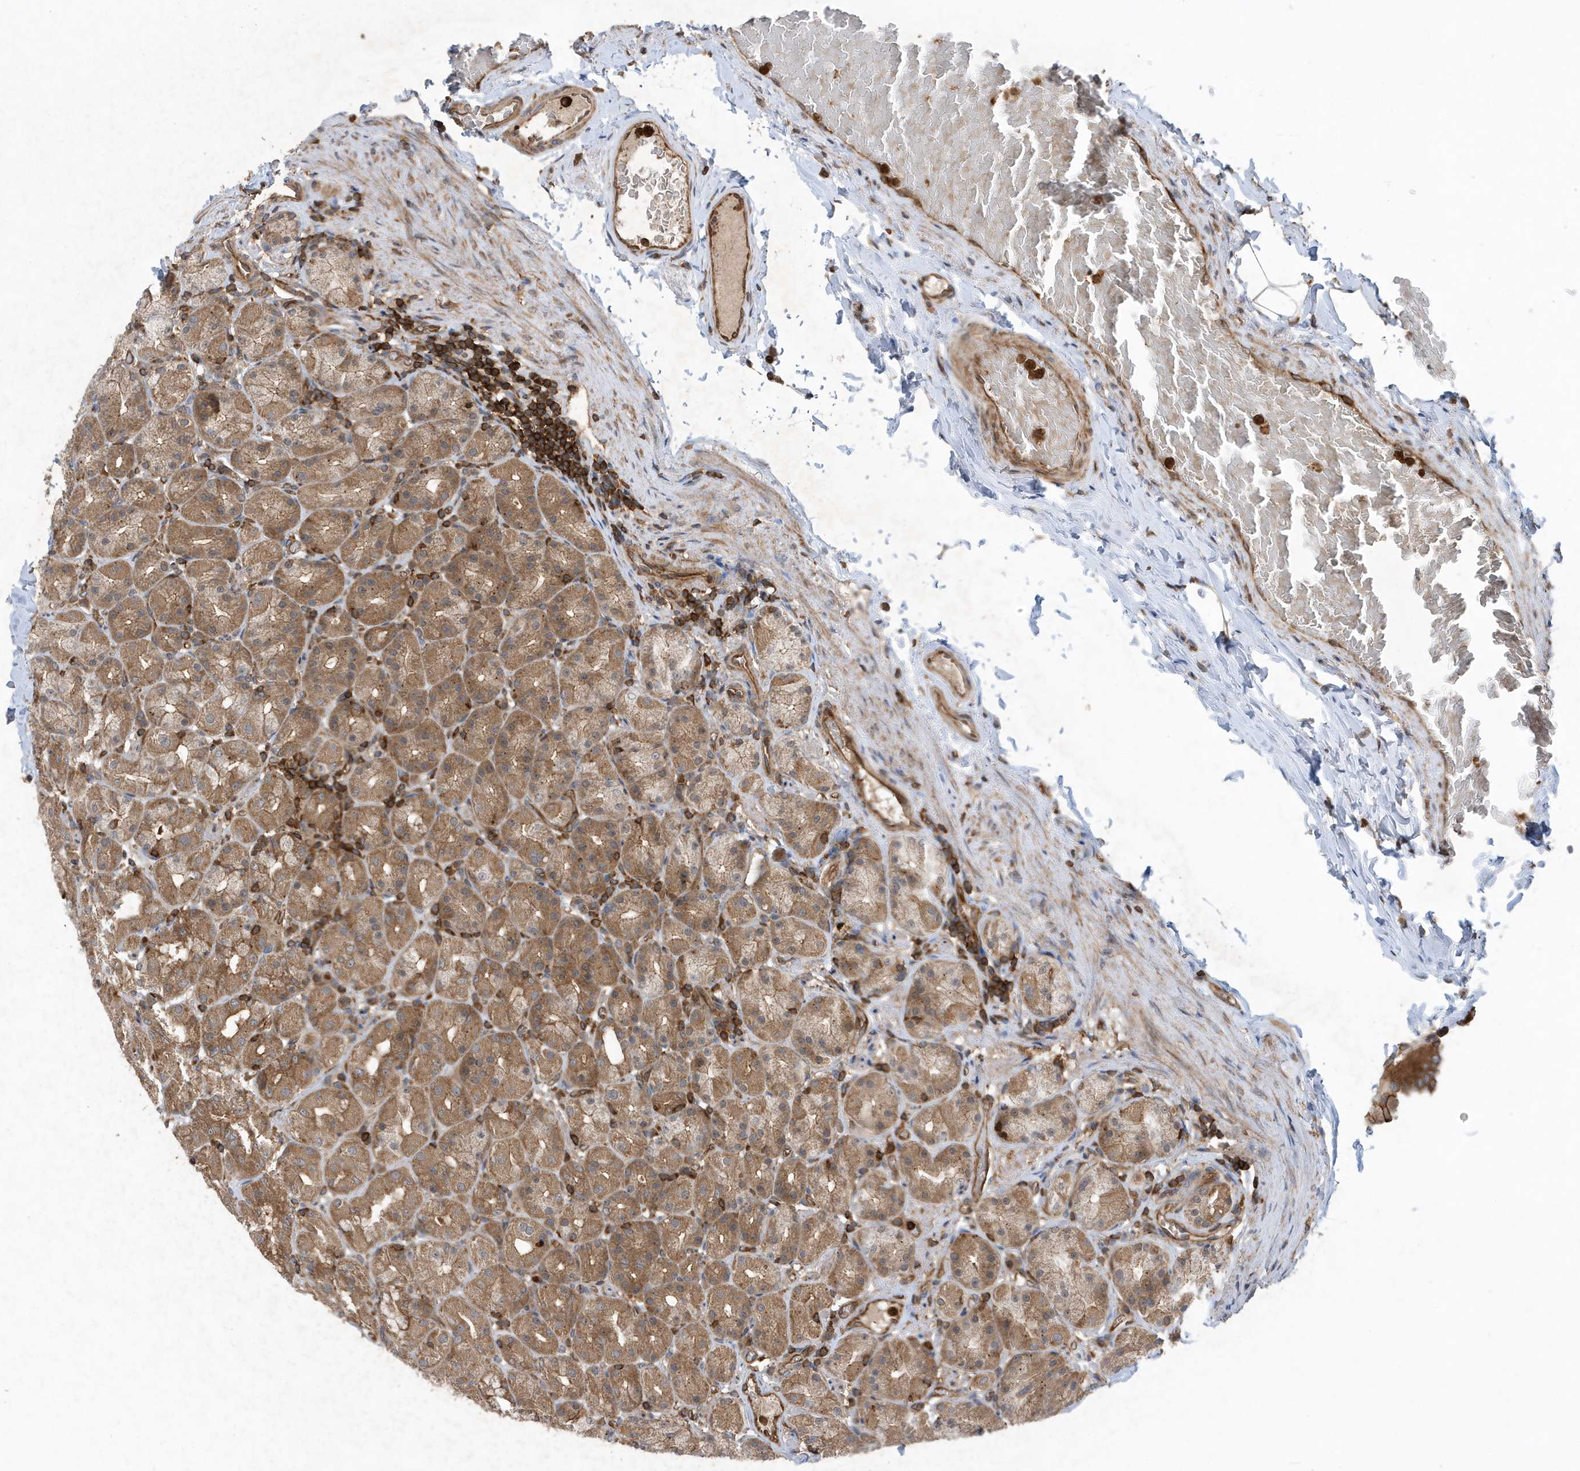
{"staining": {"intensity": "strong", "quantity": ">75%", "location": "cytoplasmic/membranous"}, "tissue": "stomach", "cell_type": "Glandular cells", "image_type": "normal", "snomed": [{"axis": "morphology", "description": "Normal tissue, NOS"}, {"axis": "topography", "description": "Stomach, upper"}], "caption": "A brown stain labels strong cytoplasmic/membranous positivity of a protein in glandular cells of unremarkable stomach. Nuclei are stained in blue.", "gene": "LAPTM4A", "patient": {"sex": "male", "age": 68}}